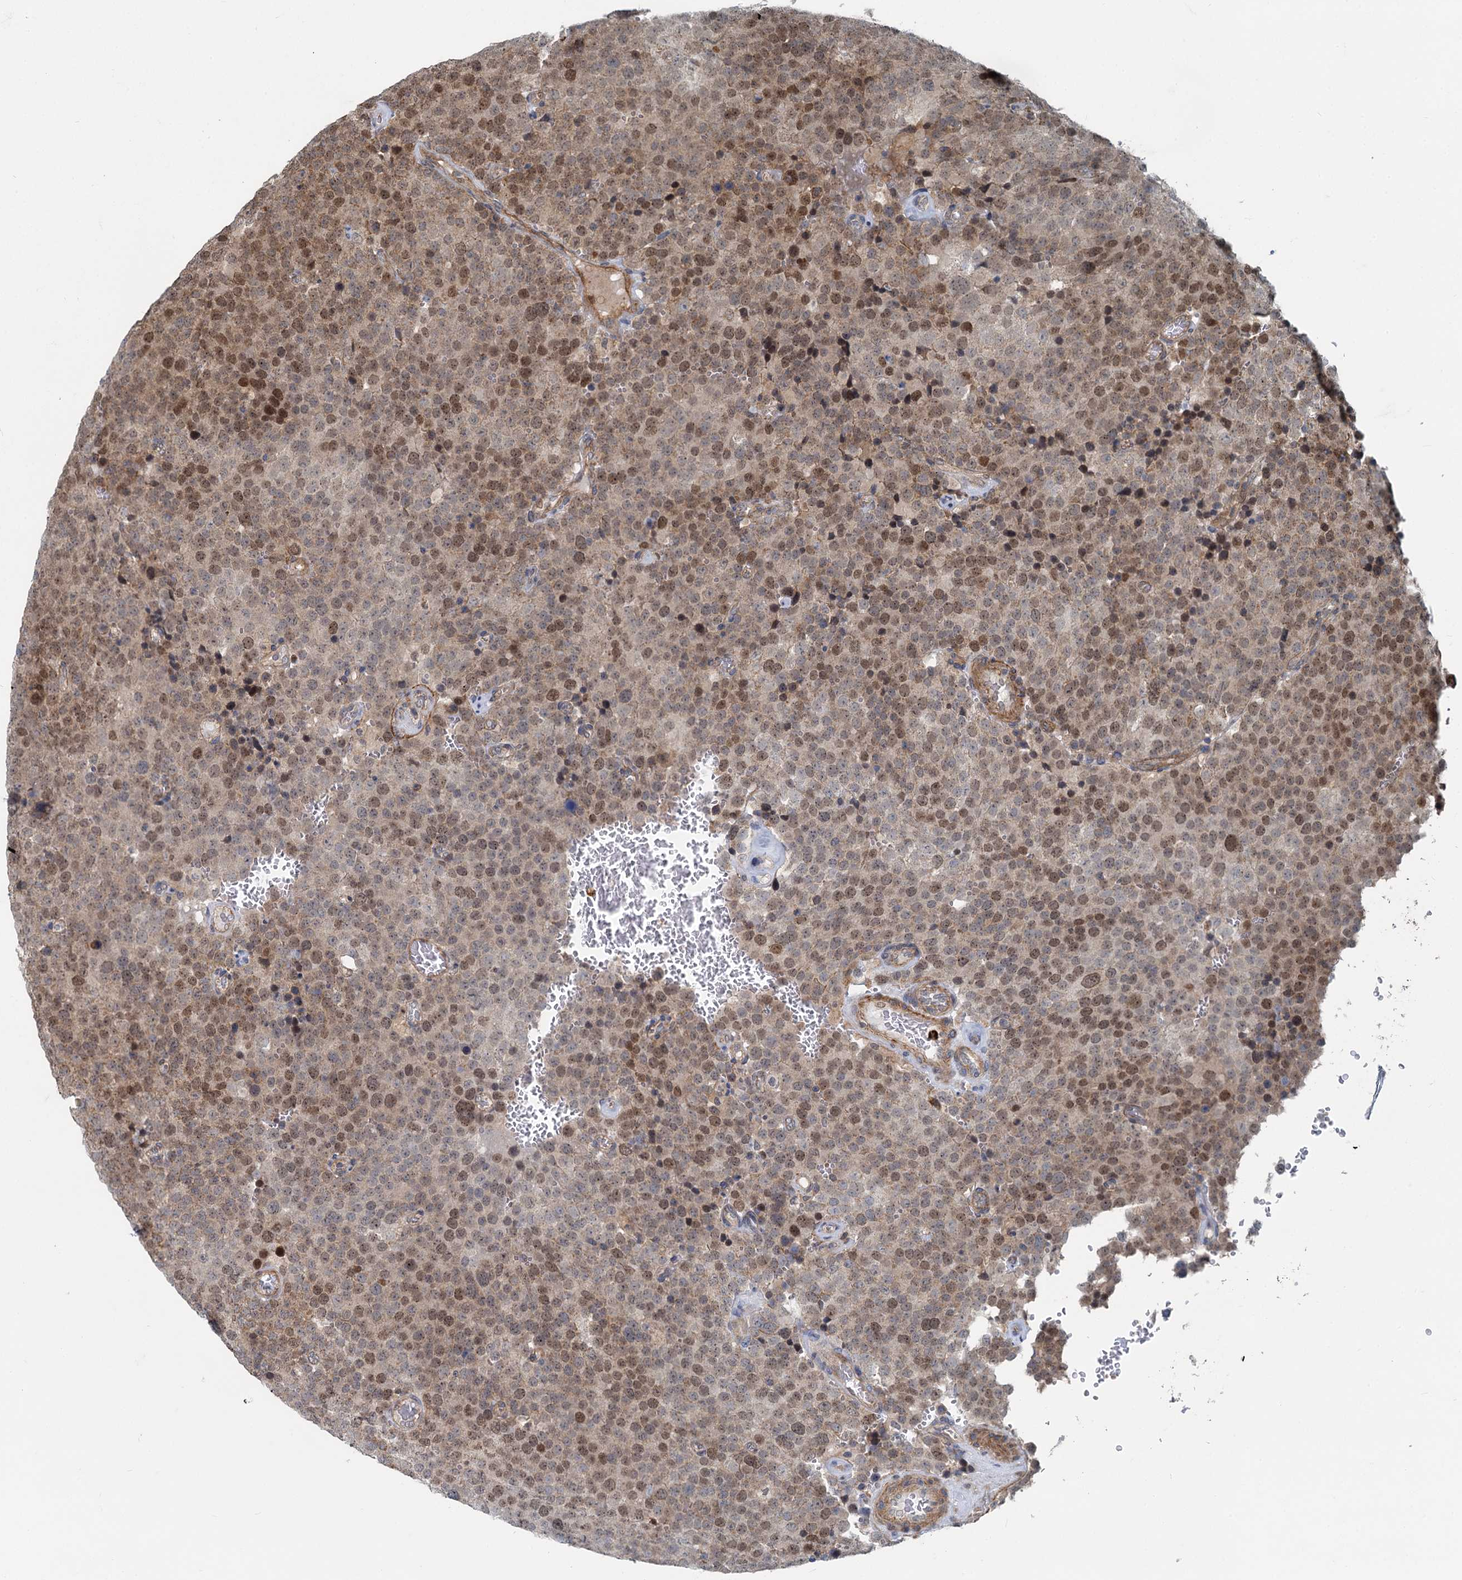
{"staining": {"intensity": "moderate", "quantity": ">75%", "location": "nuclear"}, "tissue": "testis cancer", "cell_type": "Tumor cells", "image_type": "cancer", "snomed": [{"axis": "morphology", "description": "Seminoma, NOS"}, {"axis": "topography", "description": "Testis"}], "caption": "The histopathology image displays a brown stain indicating the presence of a protein in the nuclear of tumor cells in testis seminoma.", "gene": "ADCY2", "patient": {"sex": "male", "age": 71}}